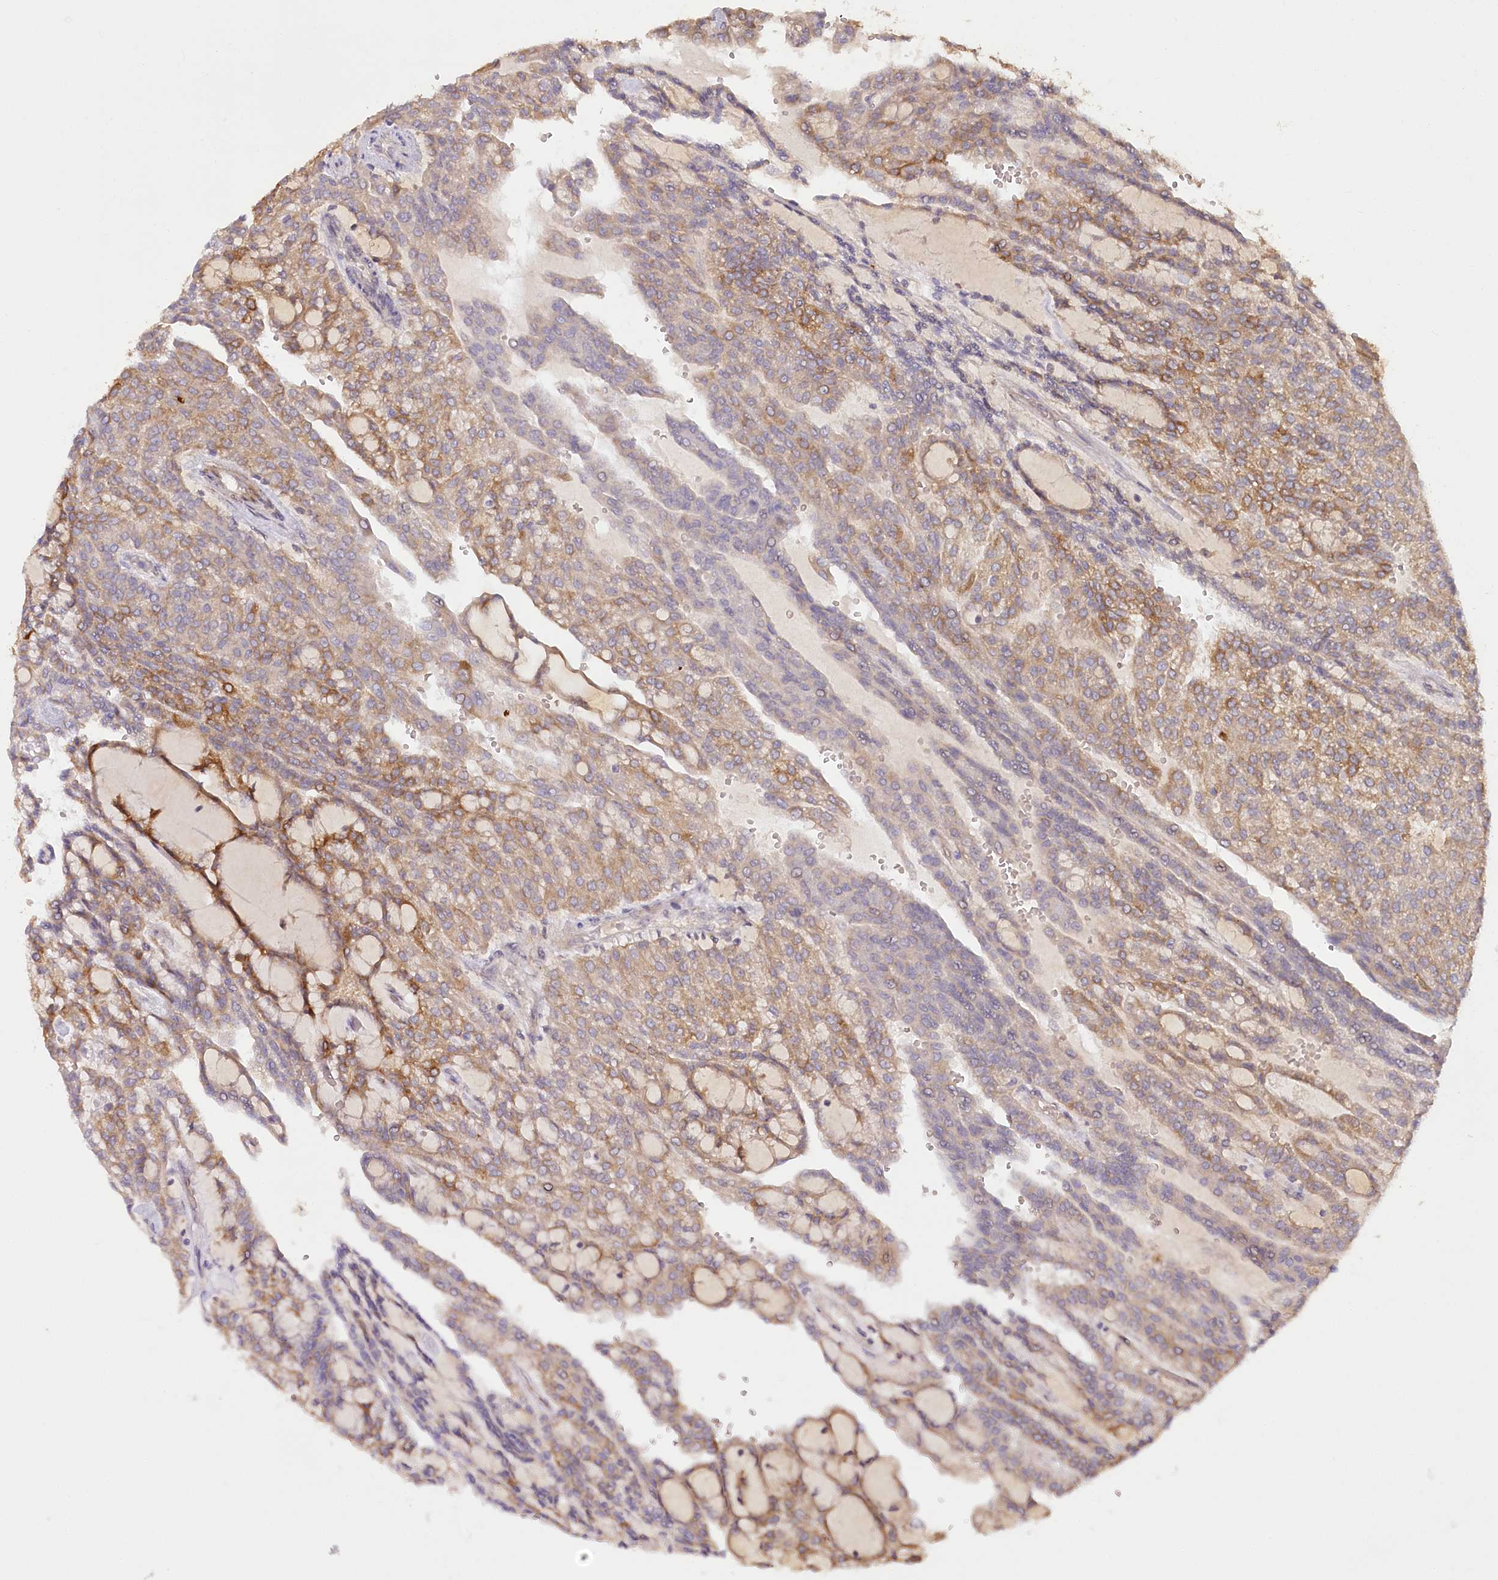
{"staining": {"intensity": "moderate", "quantity": "25%-75%", "location": "cytoplasmic/membranous"}, "tissue": "renal cancer", "cell_type": "Tumor cells", "image_type": "cancer", "snomed": [{"axis": "morphology", "description": "Adenocarcinoma, NOS"}, {"axis": "topography", "description": "Kidney"}], "caption": "Tumor cells exhibit medium levels of moderate cytoplasmic/membranous positivity in about 25%-75% of cells in human adenocarcinoma (renal).", "gene": "IRAK1BP1", "patient": {"sex": "male", "age": 63}}